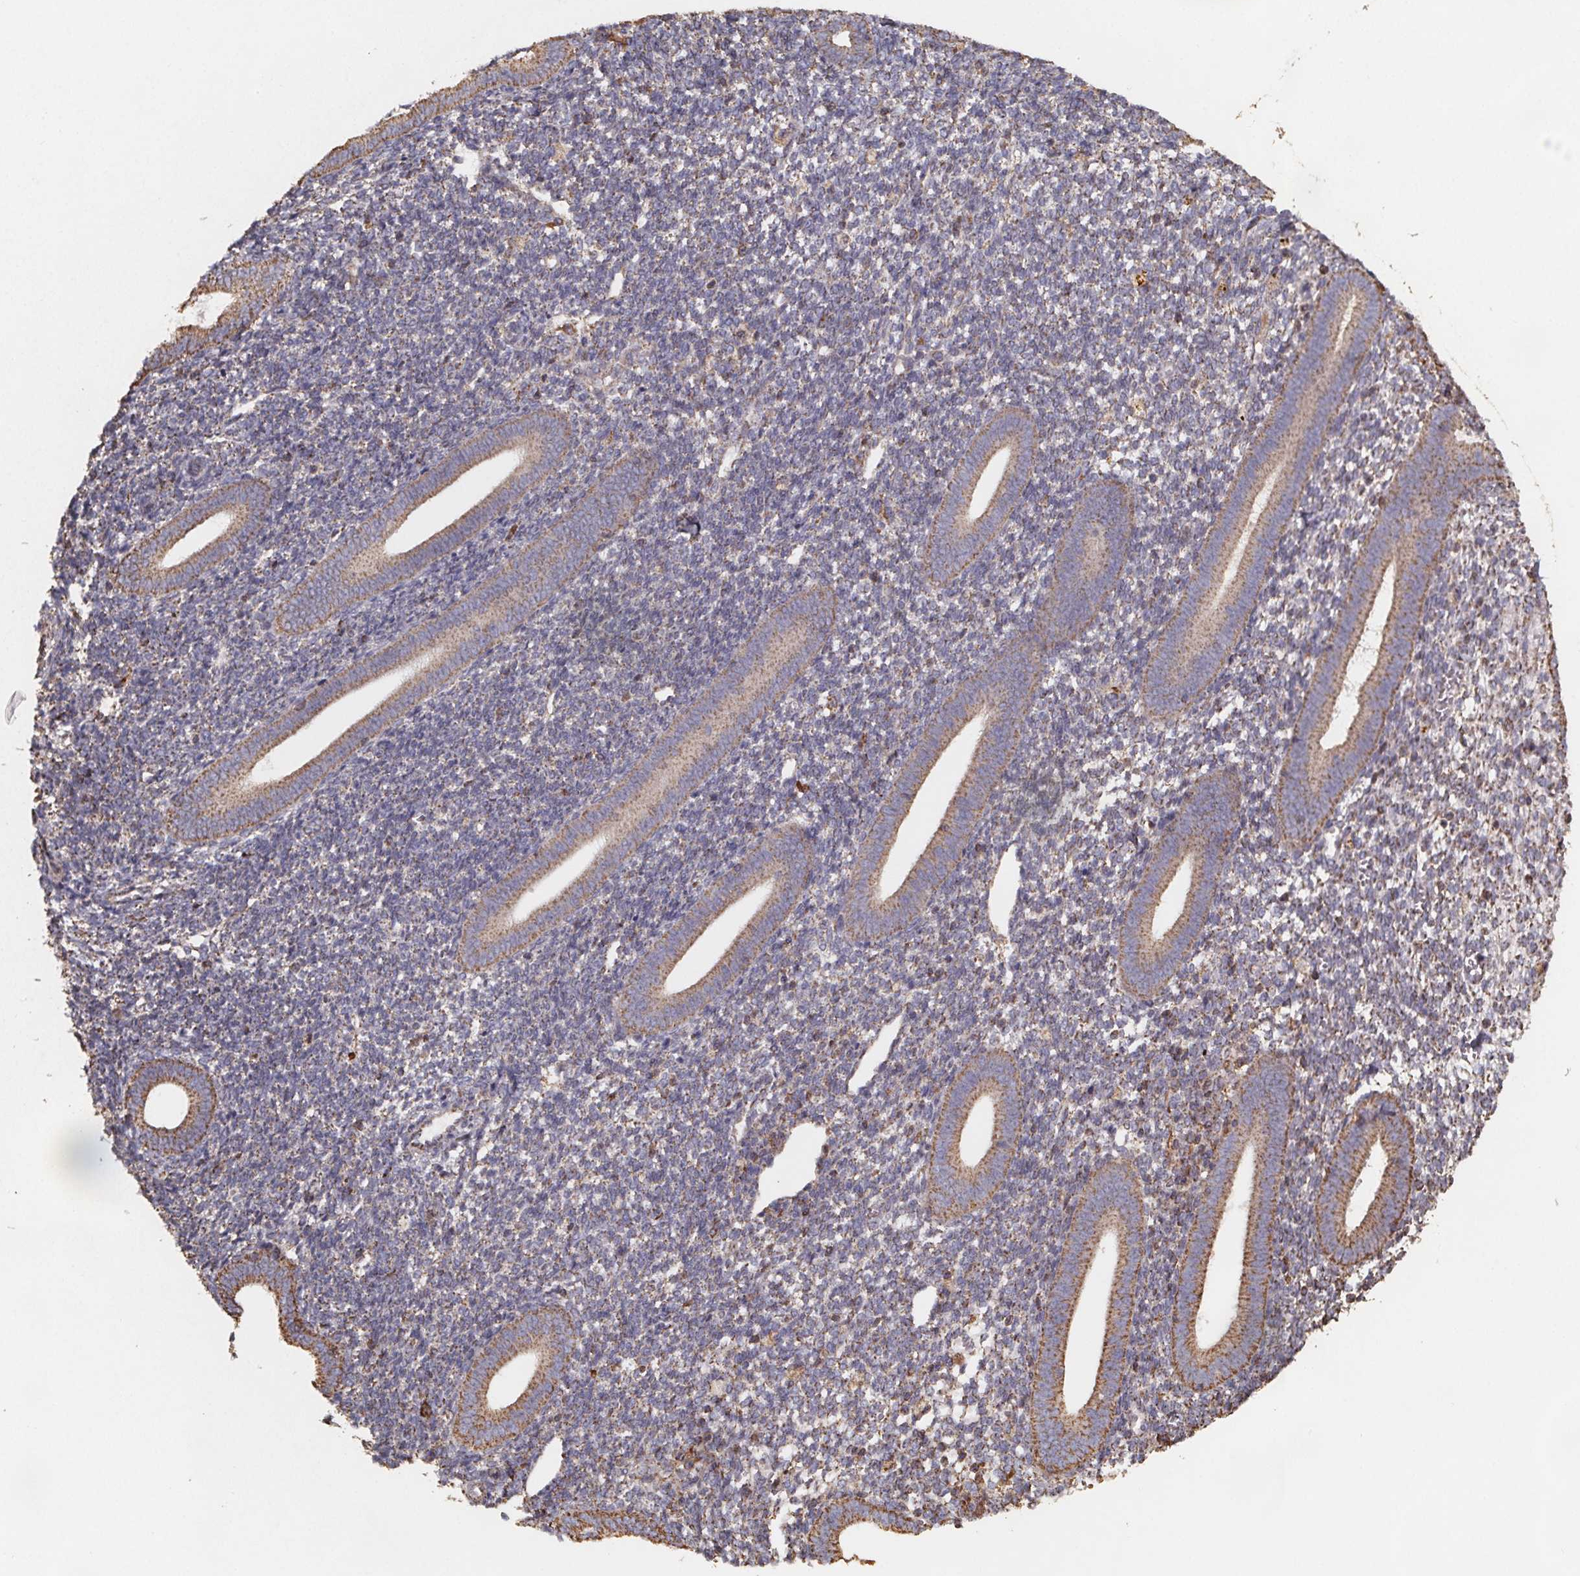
{"staining": {"intensity": "negative", "quantity": "none", "location": "none"}, "tissue": "endometrium", "cell_type": "Cells in endometrial stroma", "image_type": "normal", "snomed": [{"axis": "morphology", "description": "Normal tissue, NOS"}, {"axis": "topography", "description": "Endometrium"}], "caption": "Immunohistochemistry image of benign endometrium stained for a protein (brown), which reveals no staining in cells in endometrial stroma. The staining was performed using DAB to visualize the protein expression in brown, while the nuclei were stained in blue with hematoxylin (Magnification: 20x).", "gene": "SLC35D2", "patient": {"sex": "female", "age": 25}}